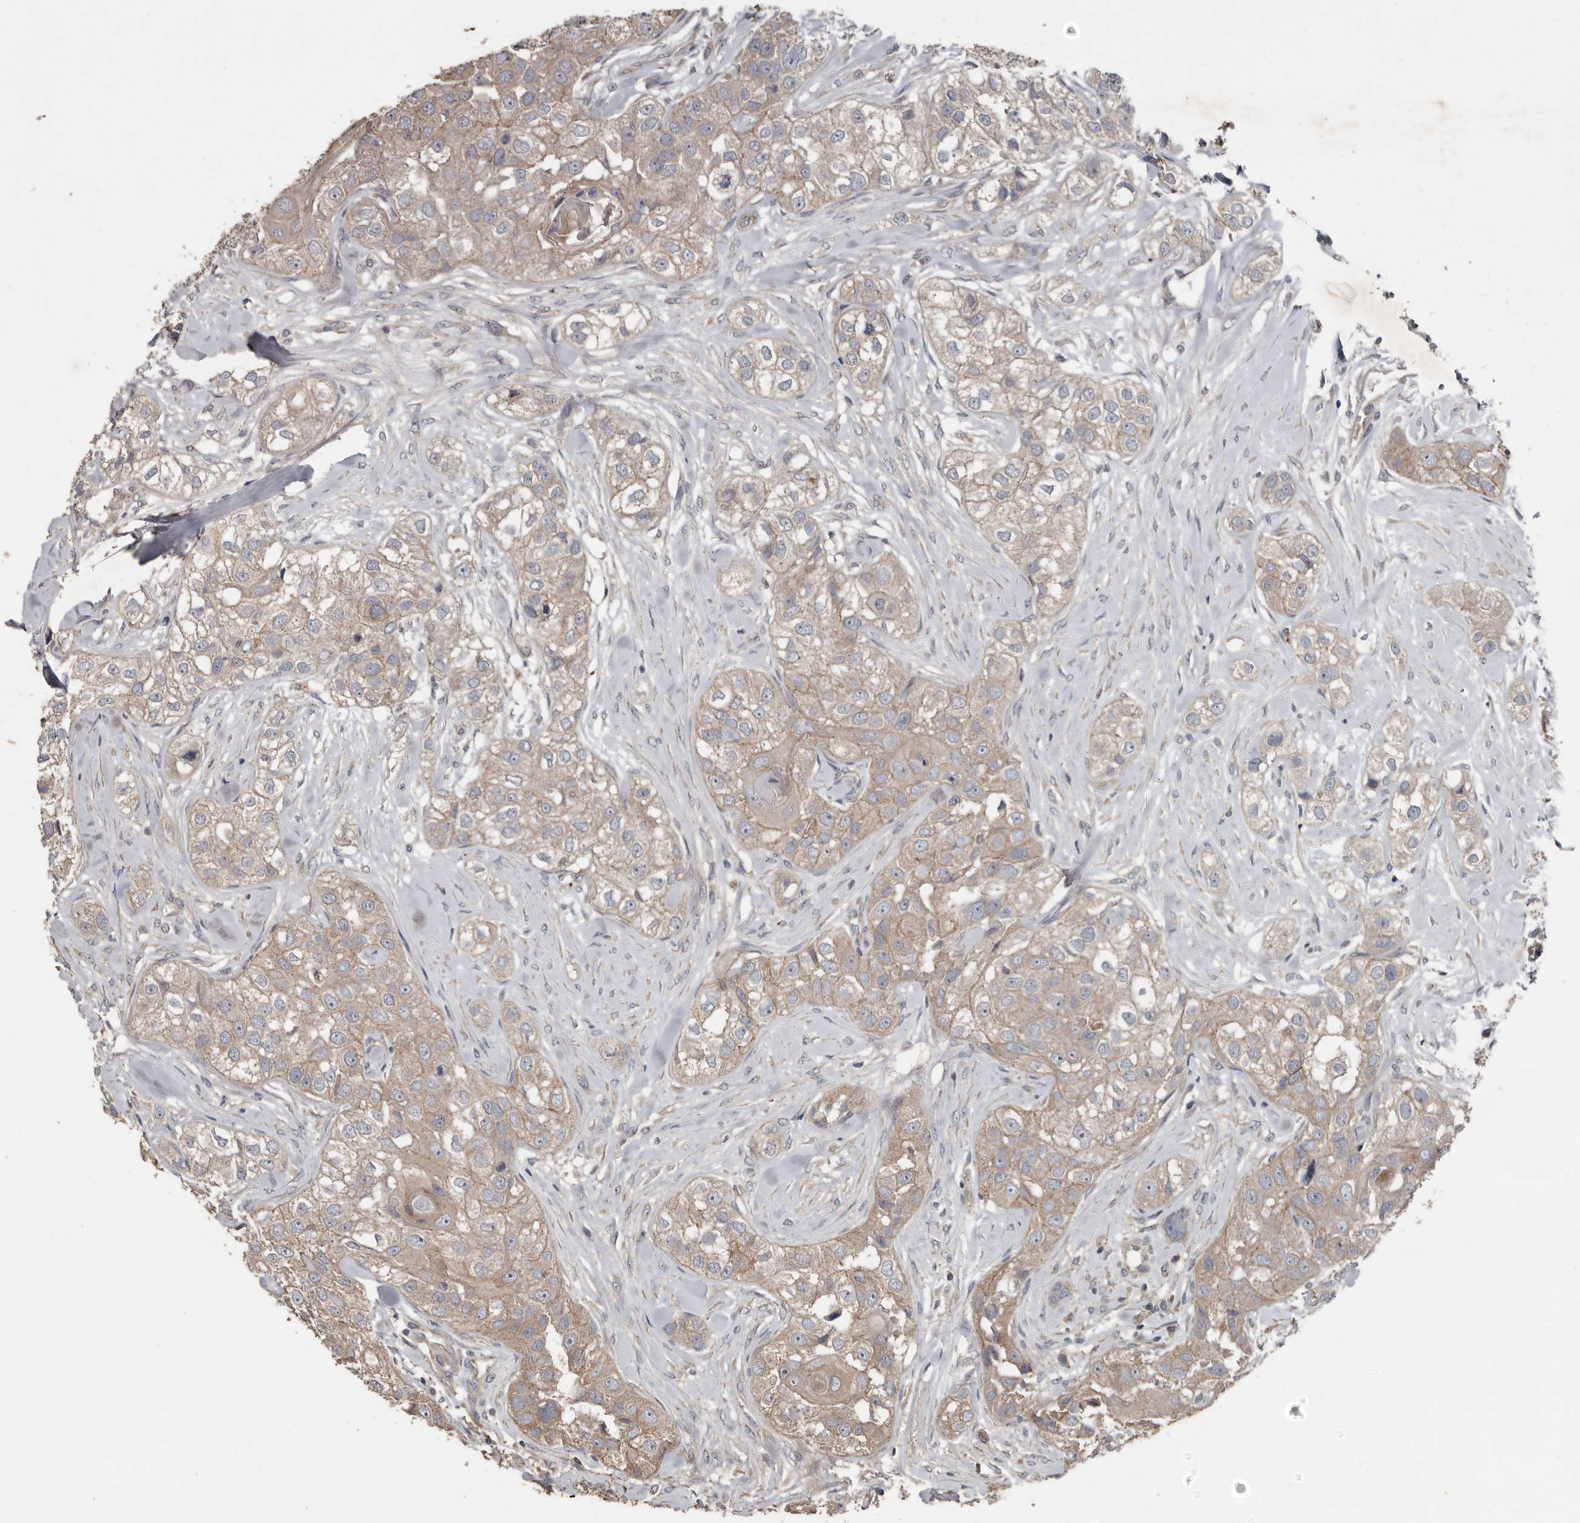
{"staining": {"intensity": "weak", "quantity": "25%-75%", "location": "cytoplasmic/membranous"}, "tissue": "head and neck cancer", "cell_type": "Tumor cells", "image_type": "cancer", "snomed": [{"axis": "morphology", "description": "Normal tissue, NOS"}, {"axis": "morphology", "description": "Squamous cell carcinoma, NOS"}, {"axis": "topography", "description": "Skeletal muscle"}, {"axis": "topography", "description": "Head-Neck"}], "caption": "Human squamous cell carcinoma (head and neck) stained for a protein (brown) displays weak cytoplasmic/membranous positive positivity in approximately 25%-75% of tumor cells.", "gene": "HYAL4", "patient": {"sex": "male", "age": 51}}